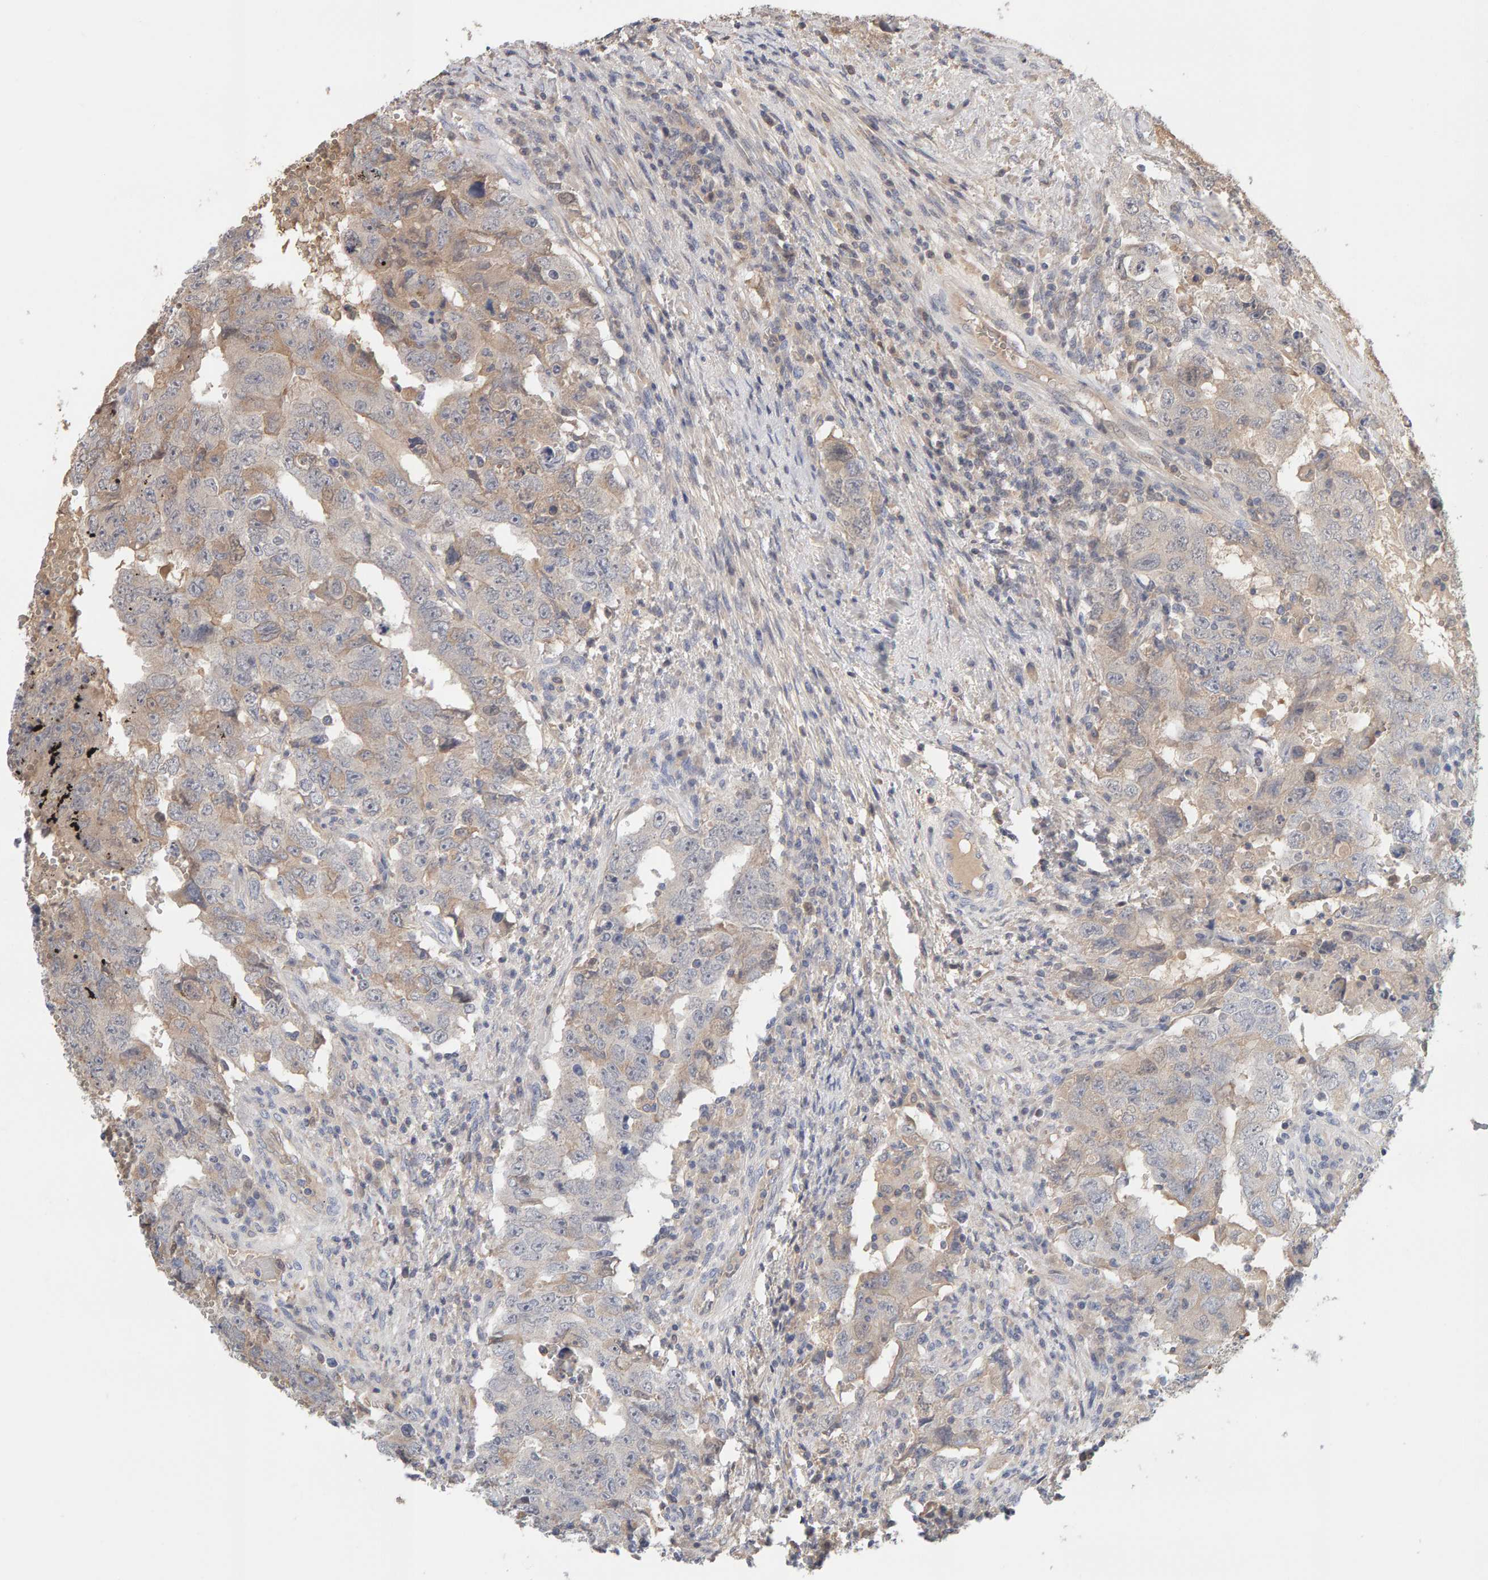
{"staining": {"intensity": "weak", "quantity": "<25%", "location": "cytoplasmic/membranous"}, "tissue": "testis cancer", "cell_type": "Tumor cells", "image_type": "cancer", "snomed": [{"axis": "morphology", "description": "Carcinoma, Embryonal, NOS"}, {"axis": "topography", "description": "Testis"}], "caption": "This is a micrograph of immunohistochemistry staining of embryonal carcinoma (testis), which shows no expression in tumor cells.", "gene": "GFUS", "patient": {"sex": "male", "age": 26}}